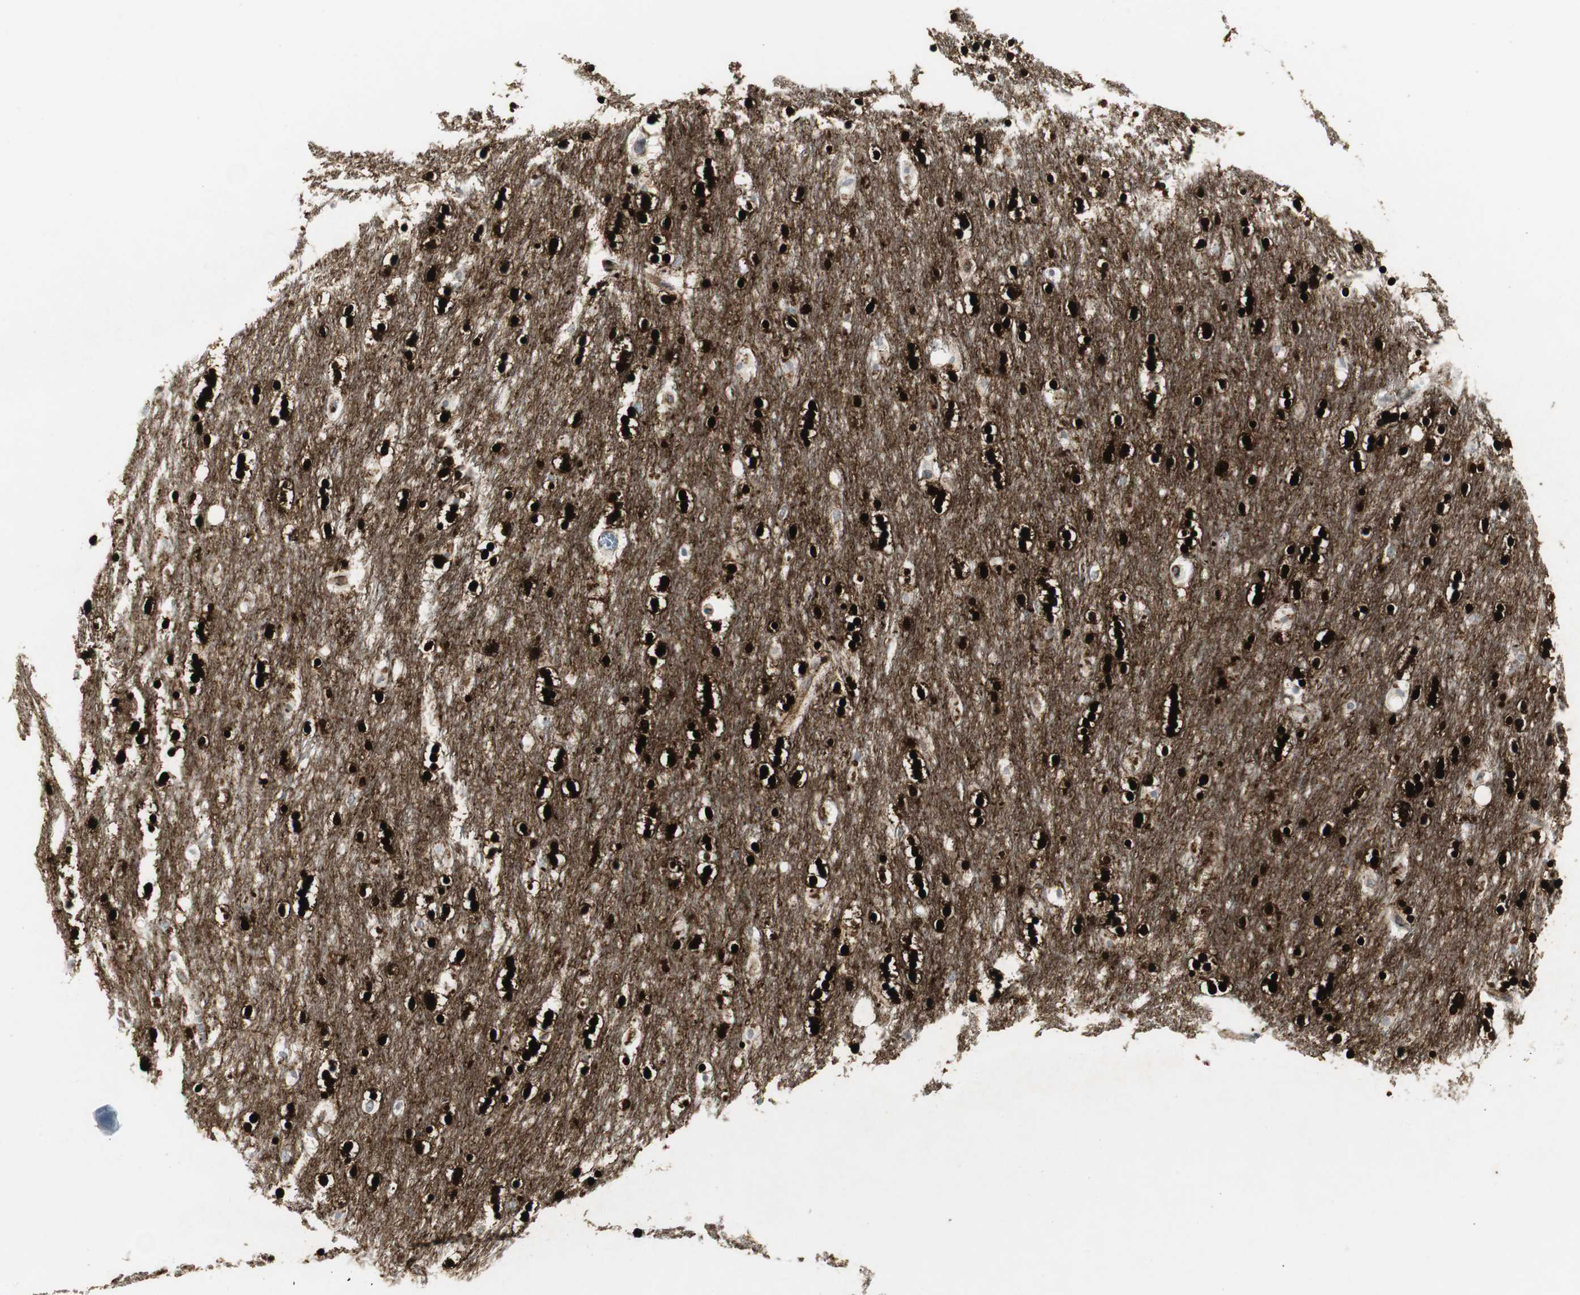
{"staining": {"intensity": "strong", "quantity": ">75%", "location": "cytoplasmic/membranous,nuclear"}, "tissue": "caudate", "cell_type": "Glial cells", "image_type": "normal", "snomed": [{"axis": "morphology", "description": "Normal tissue, NOS"}, {"axis": "topography", "description": "Lateral ventricle wall"}], "caption": "Protein expression analysis of normal human caudate reveals strong cytoplasmic/membranous,nuclear expression in about >75% of glial cells. The protein of interest is shown in brown color, while the nuclei are stained blue.", "gene": "PPP1R14A", "patient": {"sex": "female", "age": 54}}